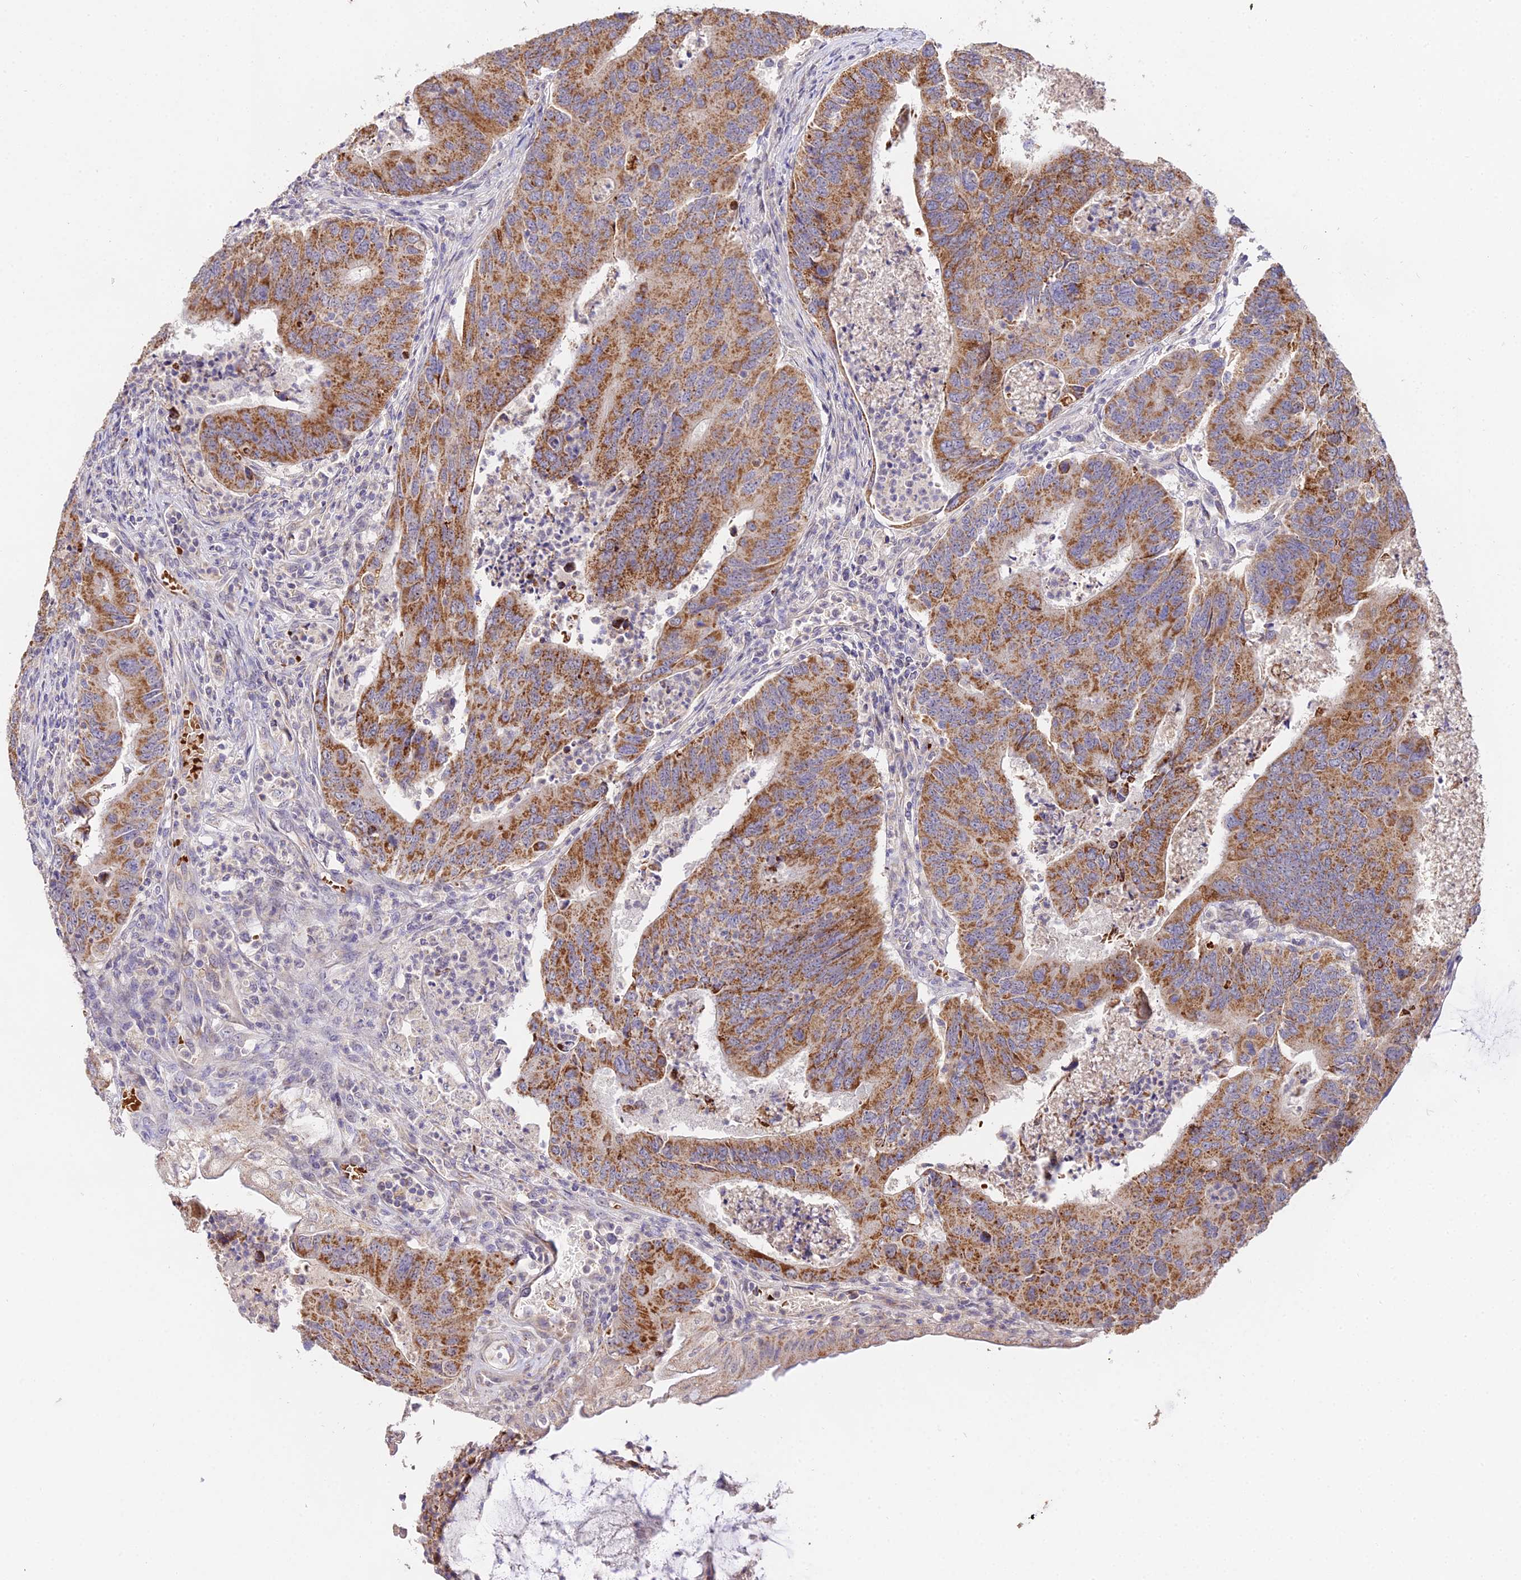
{"staining": {"intensity": "moderate", "quantity": ">75%", "location": "cytoplasmic/membranous"}, "tissue": "colorectal cancer", "cell_type": "Tumor cells", "image_type": "cancer", "snomed": [{"axis": "morphology", "description": "Adenocarcinoma, NOS"}, {"axis": "topography", "description": "Colon"}], "caption": "Moderate cytoplasmic/membranous protein staining is appreciated in about >75% of tumor cells in adenocarcinoma (colorectal). The staining was performed using DAB, with brown indicating positive protein expression. Nuclei are stained blue with hematoxylin.", "gene": "WDR5B", "patient": {"sex": "female", "age": 67}}